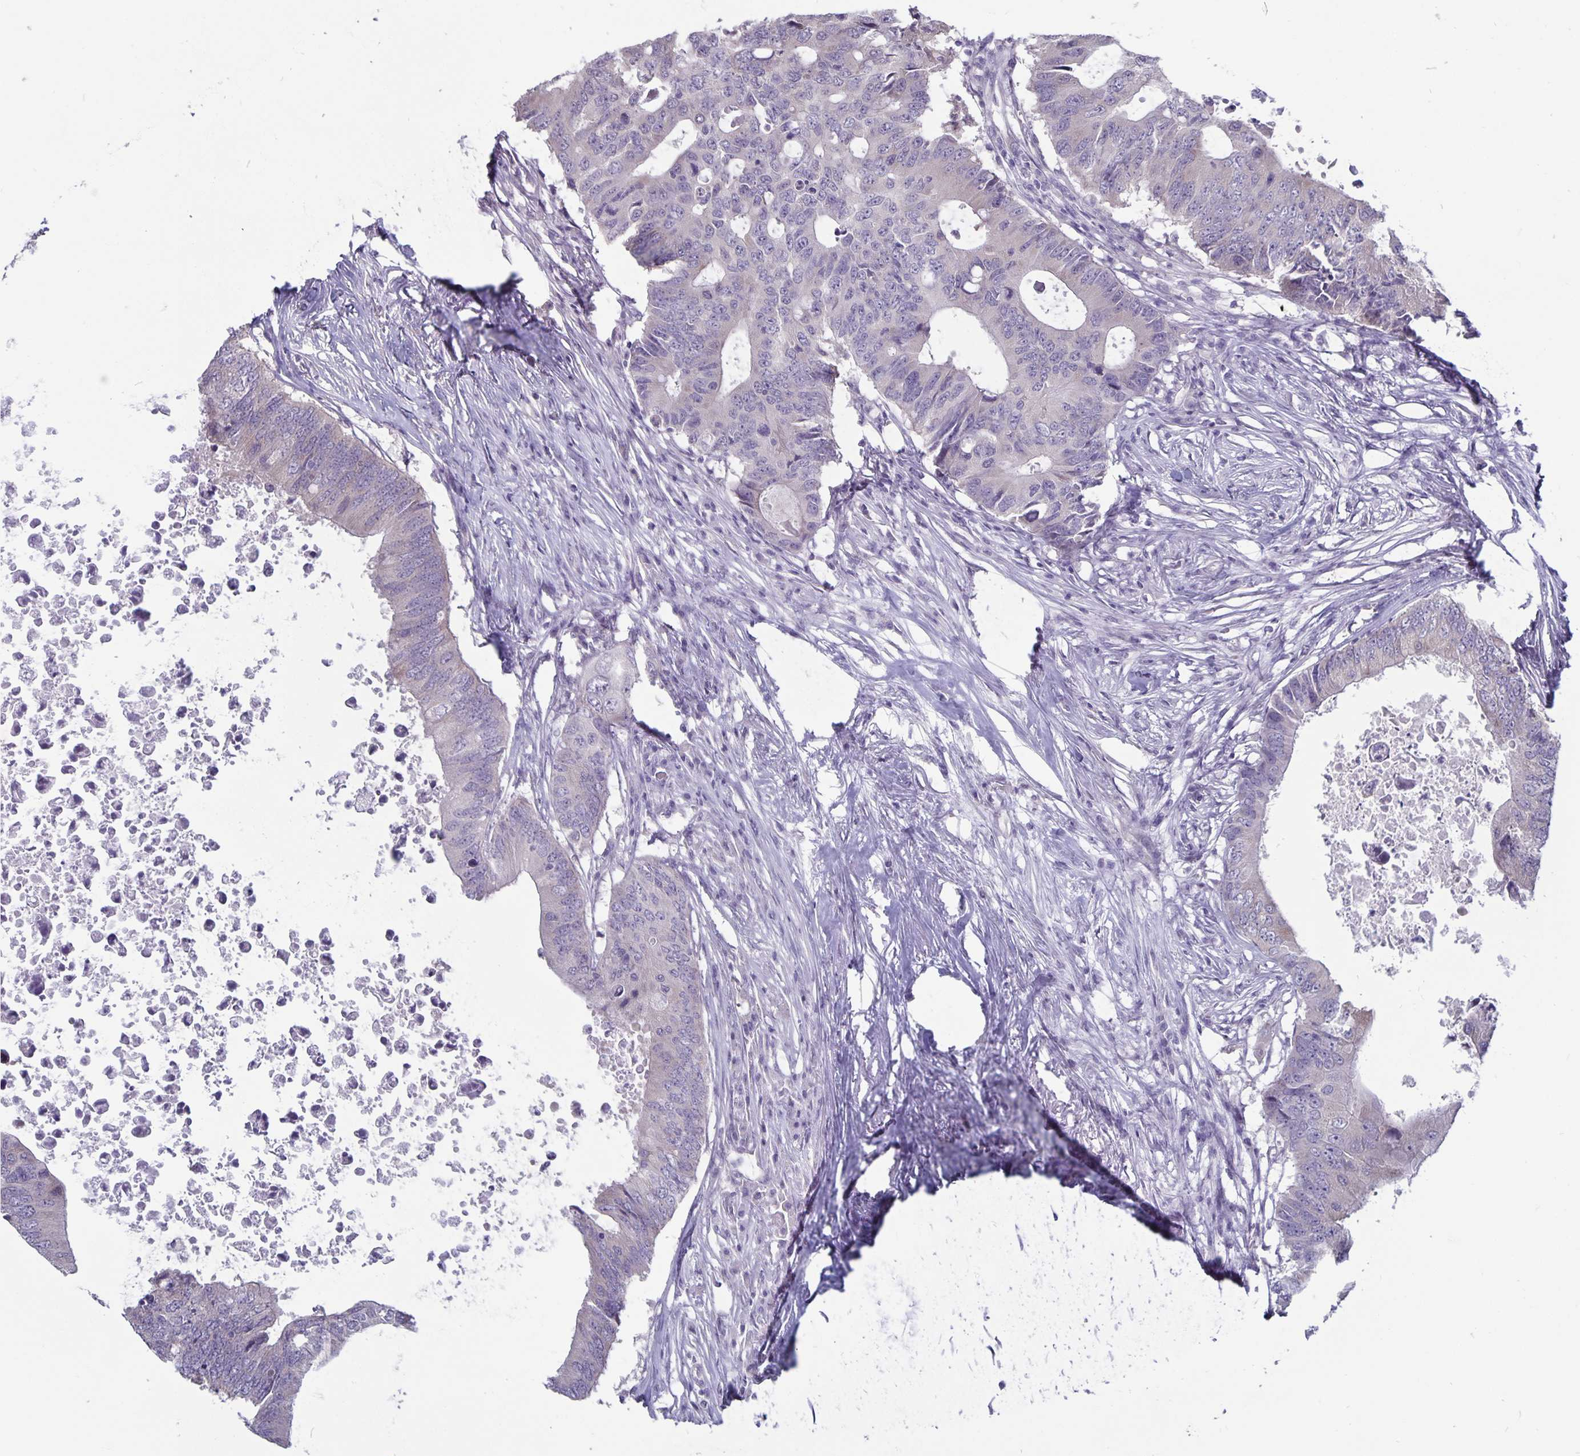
{"staining": {"intensity": "negative", "quantity": "none", "location": "none"}, "tissue": "colorectal cancer", "cell_type": "Tumor cells", "image_type": "cancer", "snomed": [{"axis": "morphology", "description": "Adenocarcinoma, NOS"}, {"axis": "topography", "description": "Colon"}], "caption": "Tumor cells show no significant protein positivity in colorectal cancer.", "gene": "PLCB3", "patient": {"sex": "male", "age": 71}}